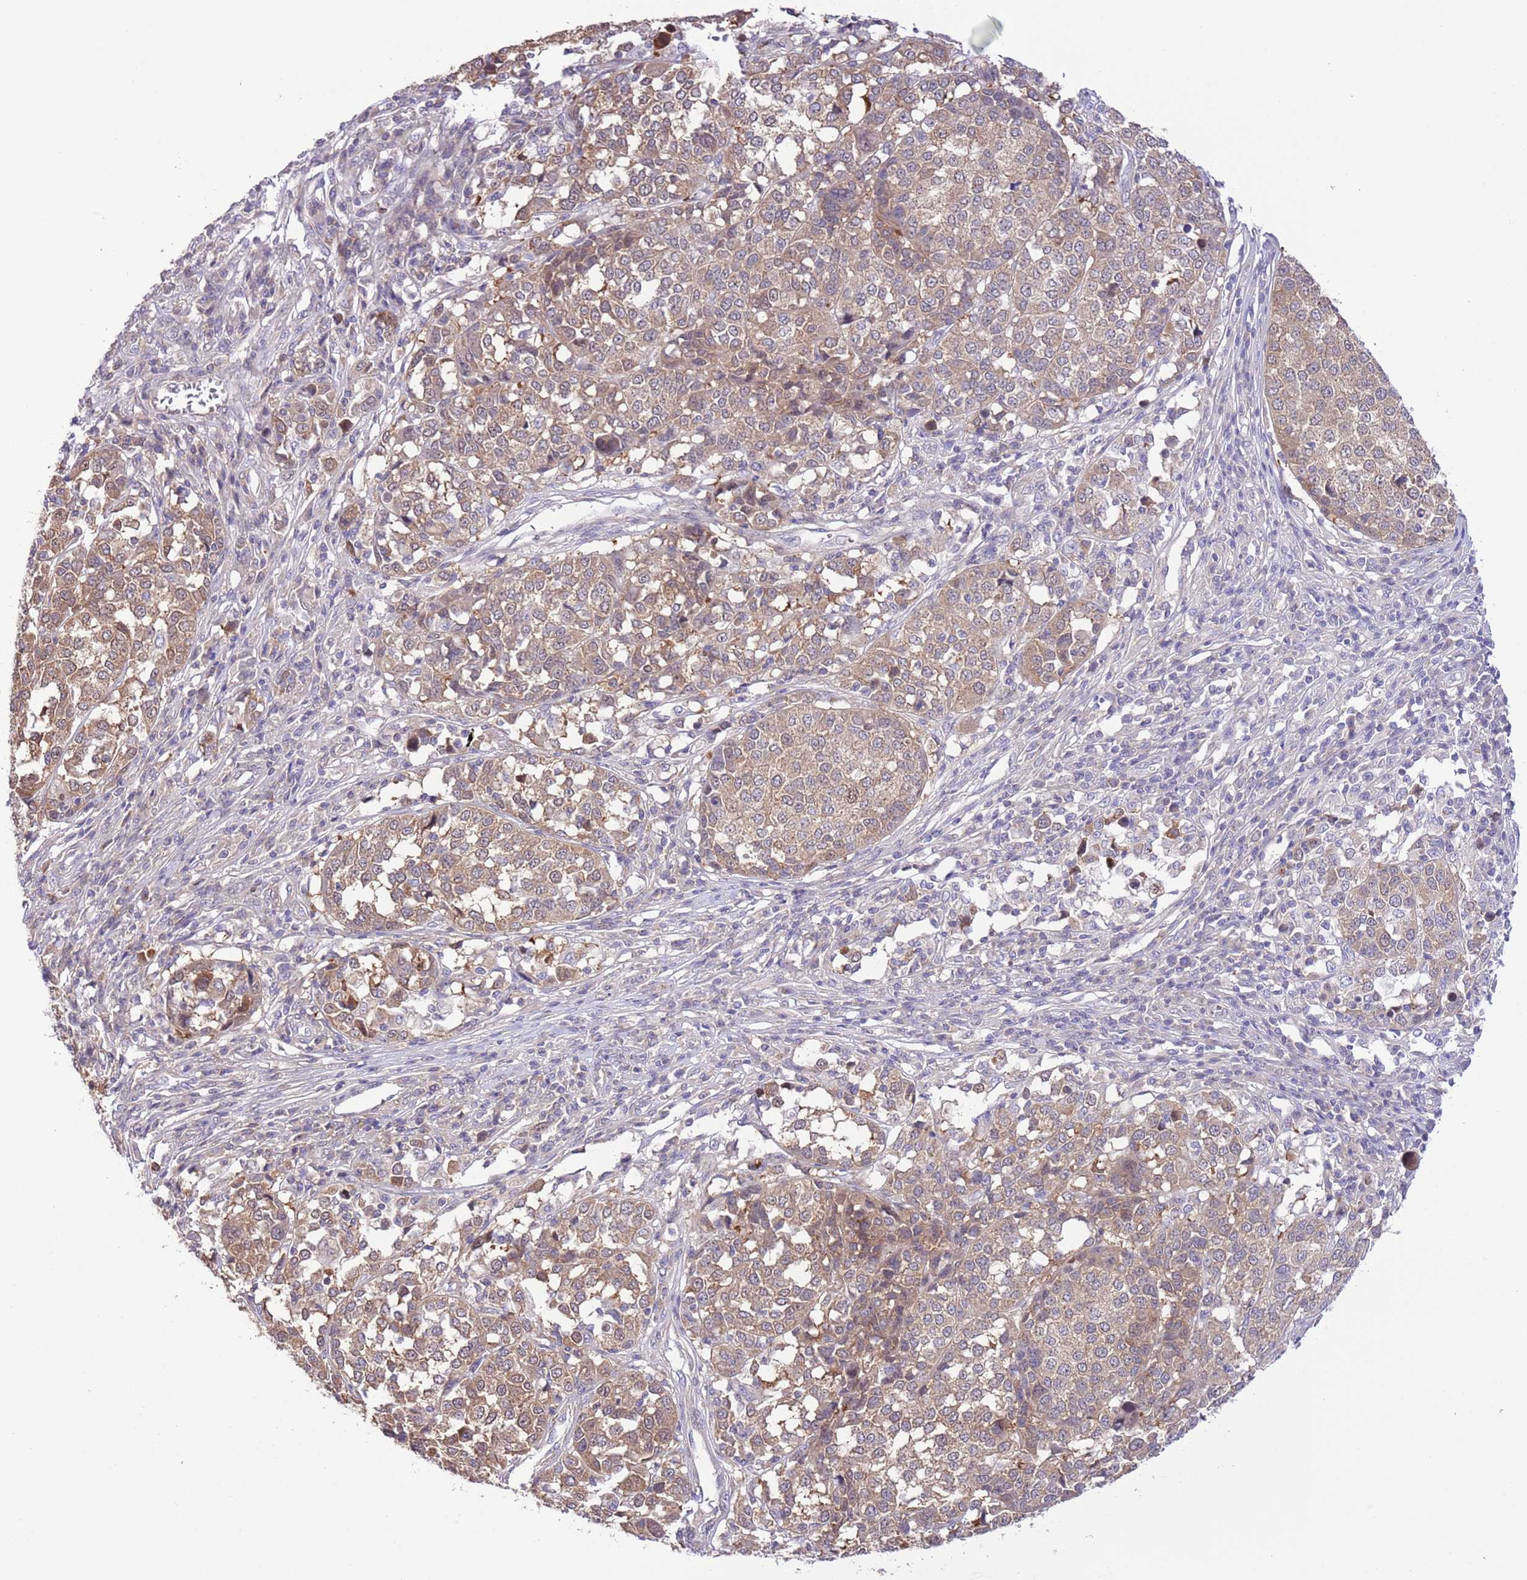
{"staining": {"intensity": "moderate", "quantity": ">75%", "location": "cytoplasmic/membranous"}, "tissue": "melanoma", "cell_type": "Tumor cells", "image_type": "cancer", "snomed": [{"axis": "morphology", "description": "Malignant melanoma, Metastatic site"}, {"axis": "topography", "description": "Lymph node"}], "caption": "Immunohistochemistry (IHC) histopathology image of neoplastic tissue: melanoma stained using IHC displays medium levels of moderate protein expression localized specifically in the cytoplasmic/membranous of tumor cells, appearing as a cytoplasmic/membranous brown color.", "gene": "PRR32", "patient": {"sex": "male", "age": 44}}